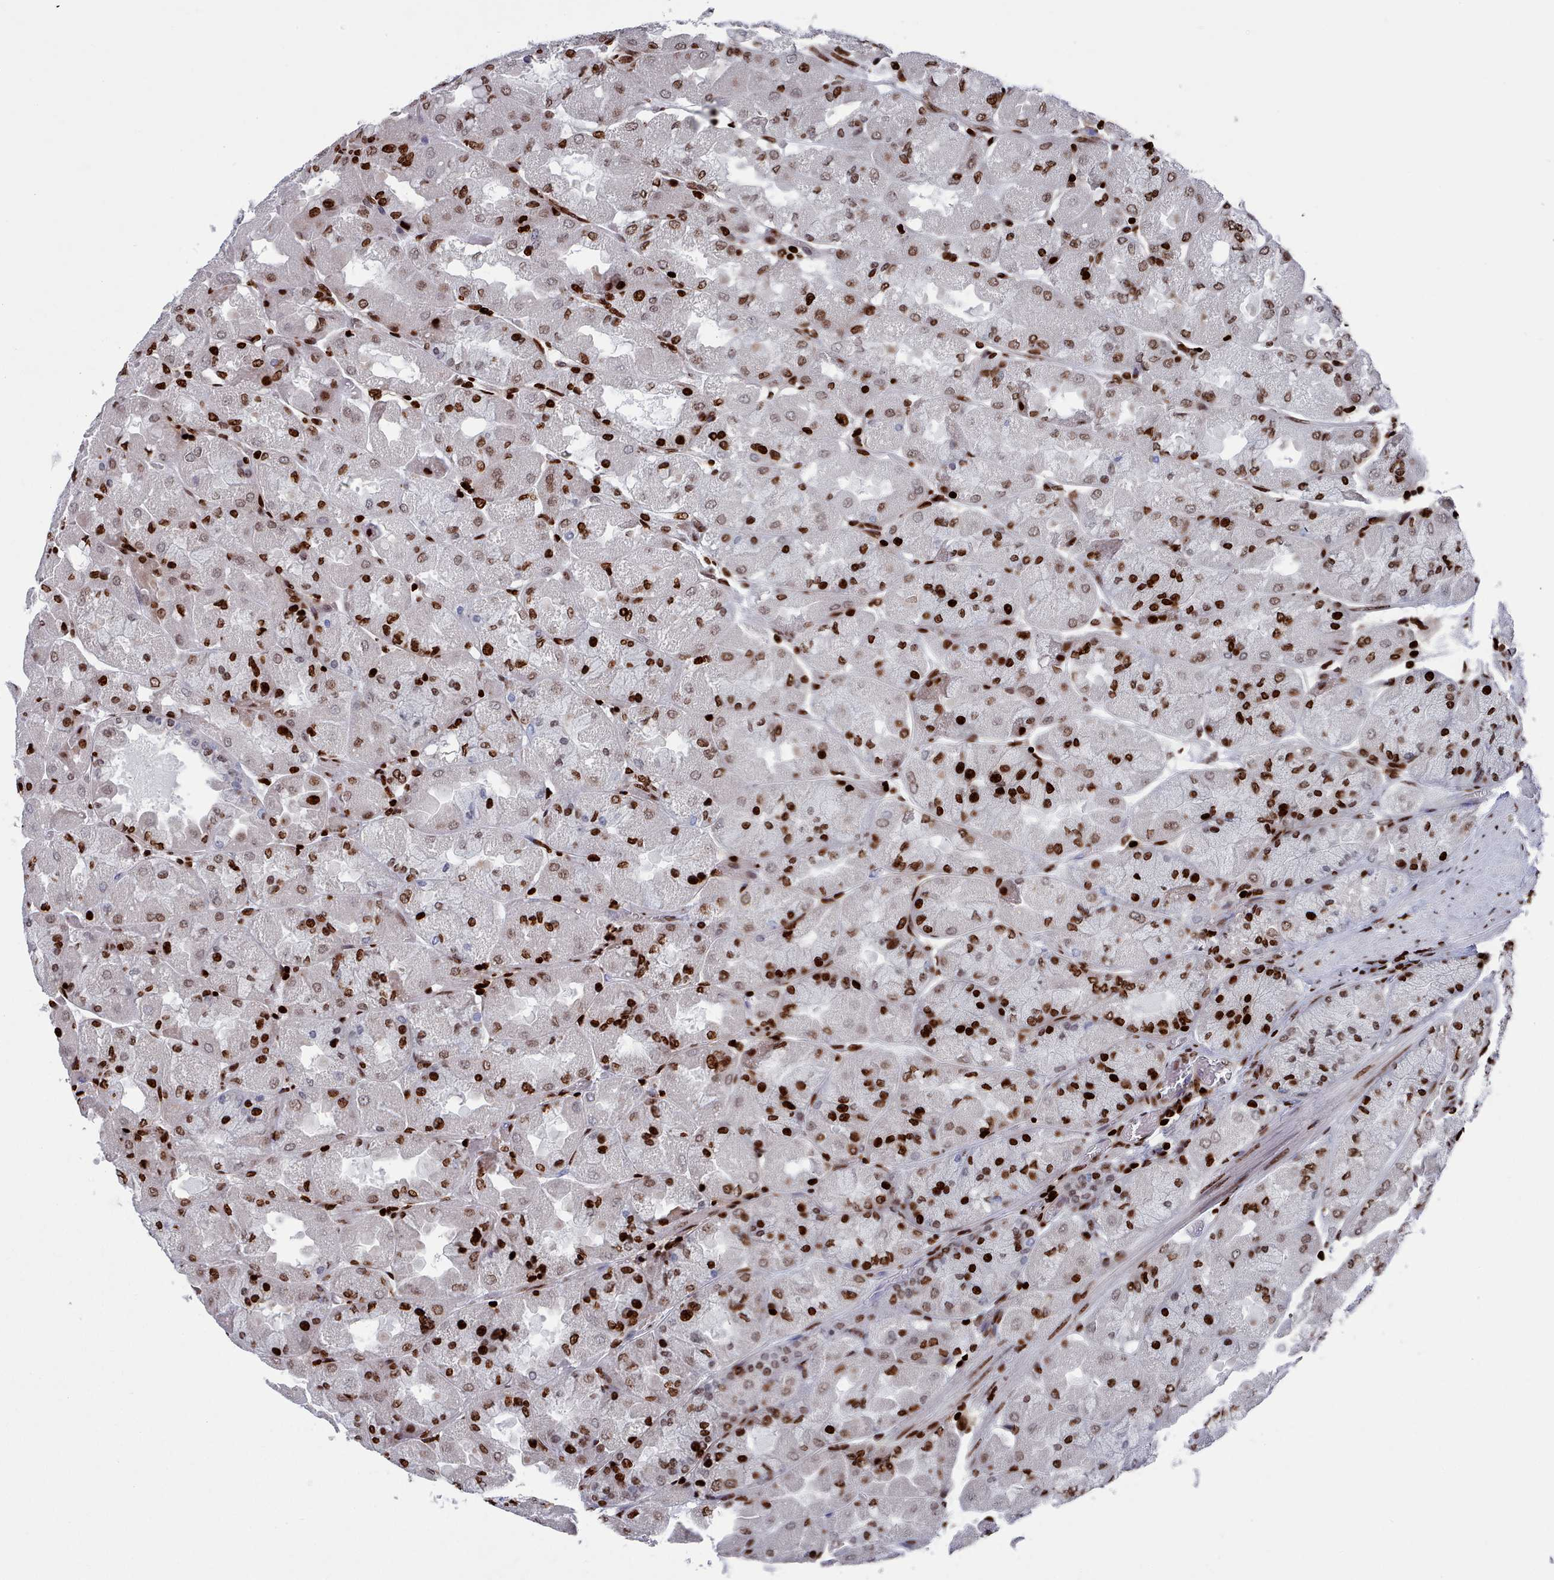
{"staining": {"intensity": "strong", "quantity": ">75%", "location": "nuclear"}, "tissue": "stomach", "cell_type": "Glandular cells", "image_type": "normal", "snomed": [{"axis": "morphology", "description": "Normal tissue, NOS"}, {"axis": "topography", "description": "Stomach"}], "caption": "A high-resolution micrograph shows immunohistochemistry staining of normal stomach, which demonstrates strong nuclear positivity in approximately >75% of glandular cells.", "gene": "PCDHB11", "patient": {"sex": "female", "age": 61}}